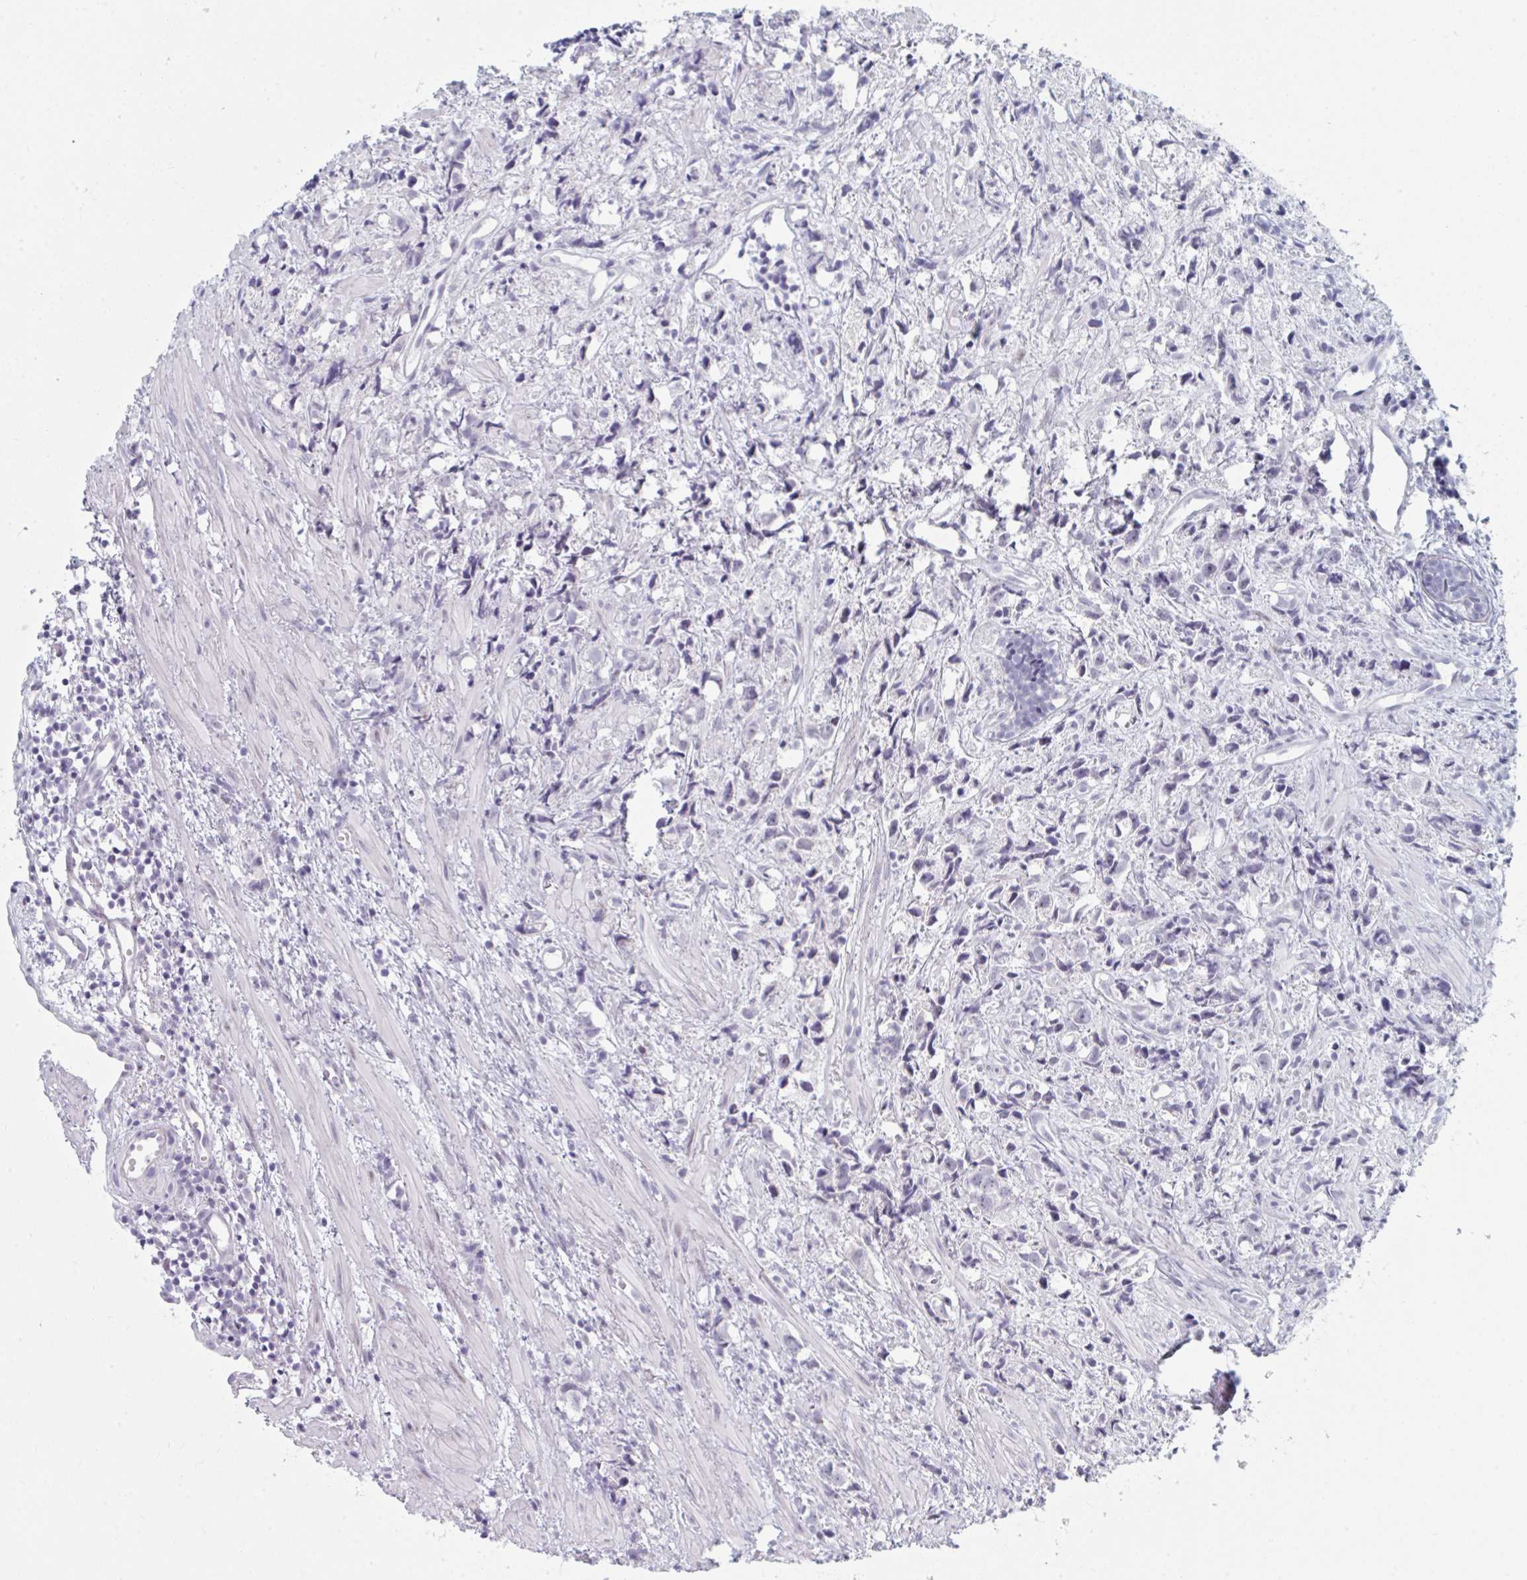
{"staining": {"intensity": "negative", "quantity": "none", "location": "none"}, "tissue": "prostate cancer", "cell_type": "Tumor cells", "image_type": "cancer", "snomed": [{"axis": "morphology", "description": "Adenocarcinoma, High grade"}, {"axis": "topography", "description": "Prostate"}], "caption": "Tumor cells show no significant staining in prostate cancer (adenocarcinoma (high-grade)). (Stains: DAB (3,3'-diaminobenzidine) IHC with hematoxylin counter stain, Microscopy: brightfield microscopy at high magnification).", "gene": "NR1H2", "patient": {"sex": "male", "age": 58}}